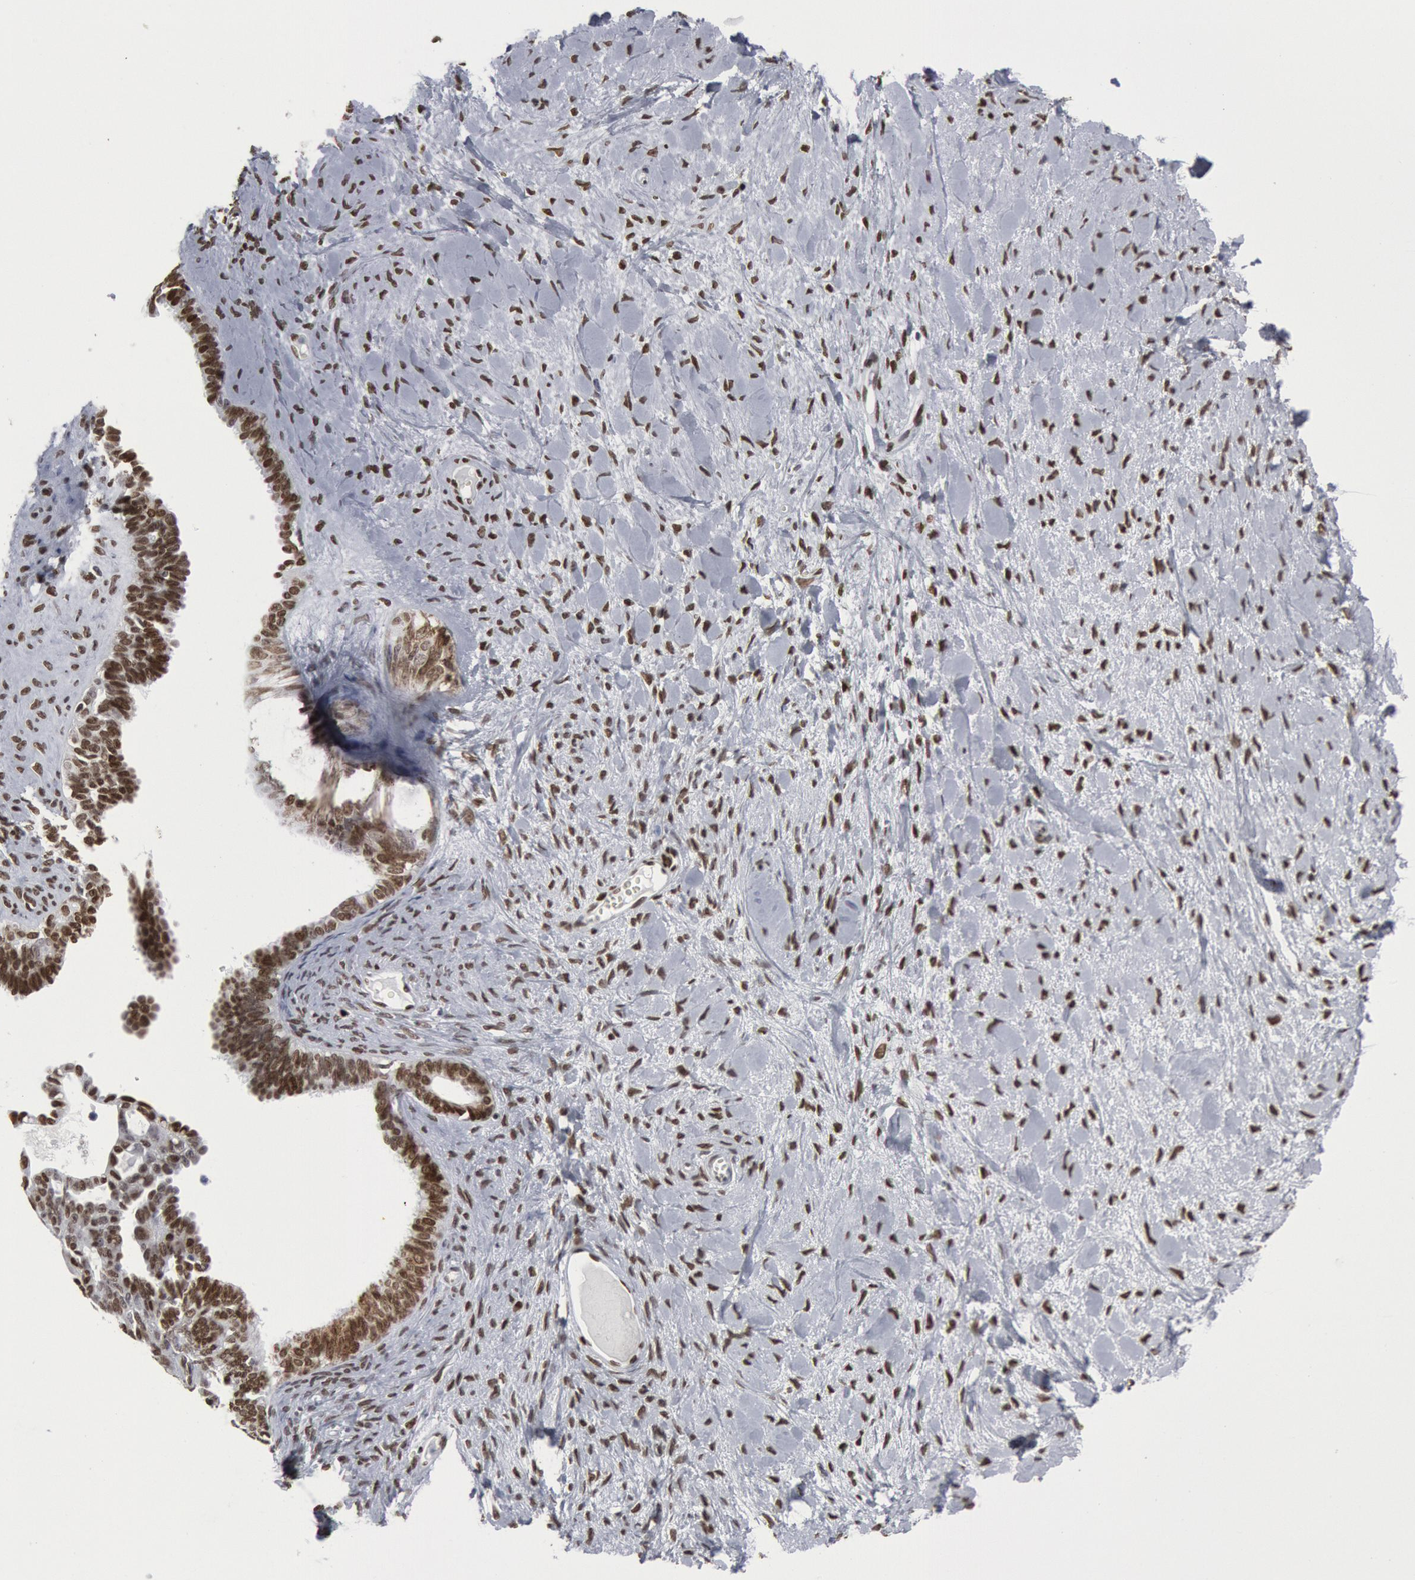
{"staining": {"intensity": "moderate", "quantity": ">75%", "location": "nuclear"}, "tissue": "ovarian cancer", "cell_type": "Tumor cells", "image_type": "cancer", "snomed": [{"axis": "morphology", "description": "Cystadenocarcinoma, serous, NOS"}, {"axis": "topography", "description": "Ovary"}], "caption": "Ovarian serous cystadenocarcinoma was stained to show a protein in brown. There is medium levels of moderate nuclear expression in approximately >75% of tumor cells.", "gene": "MECP2", "patient": {"sex": "female", "age": 71}}